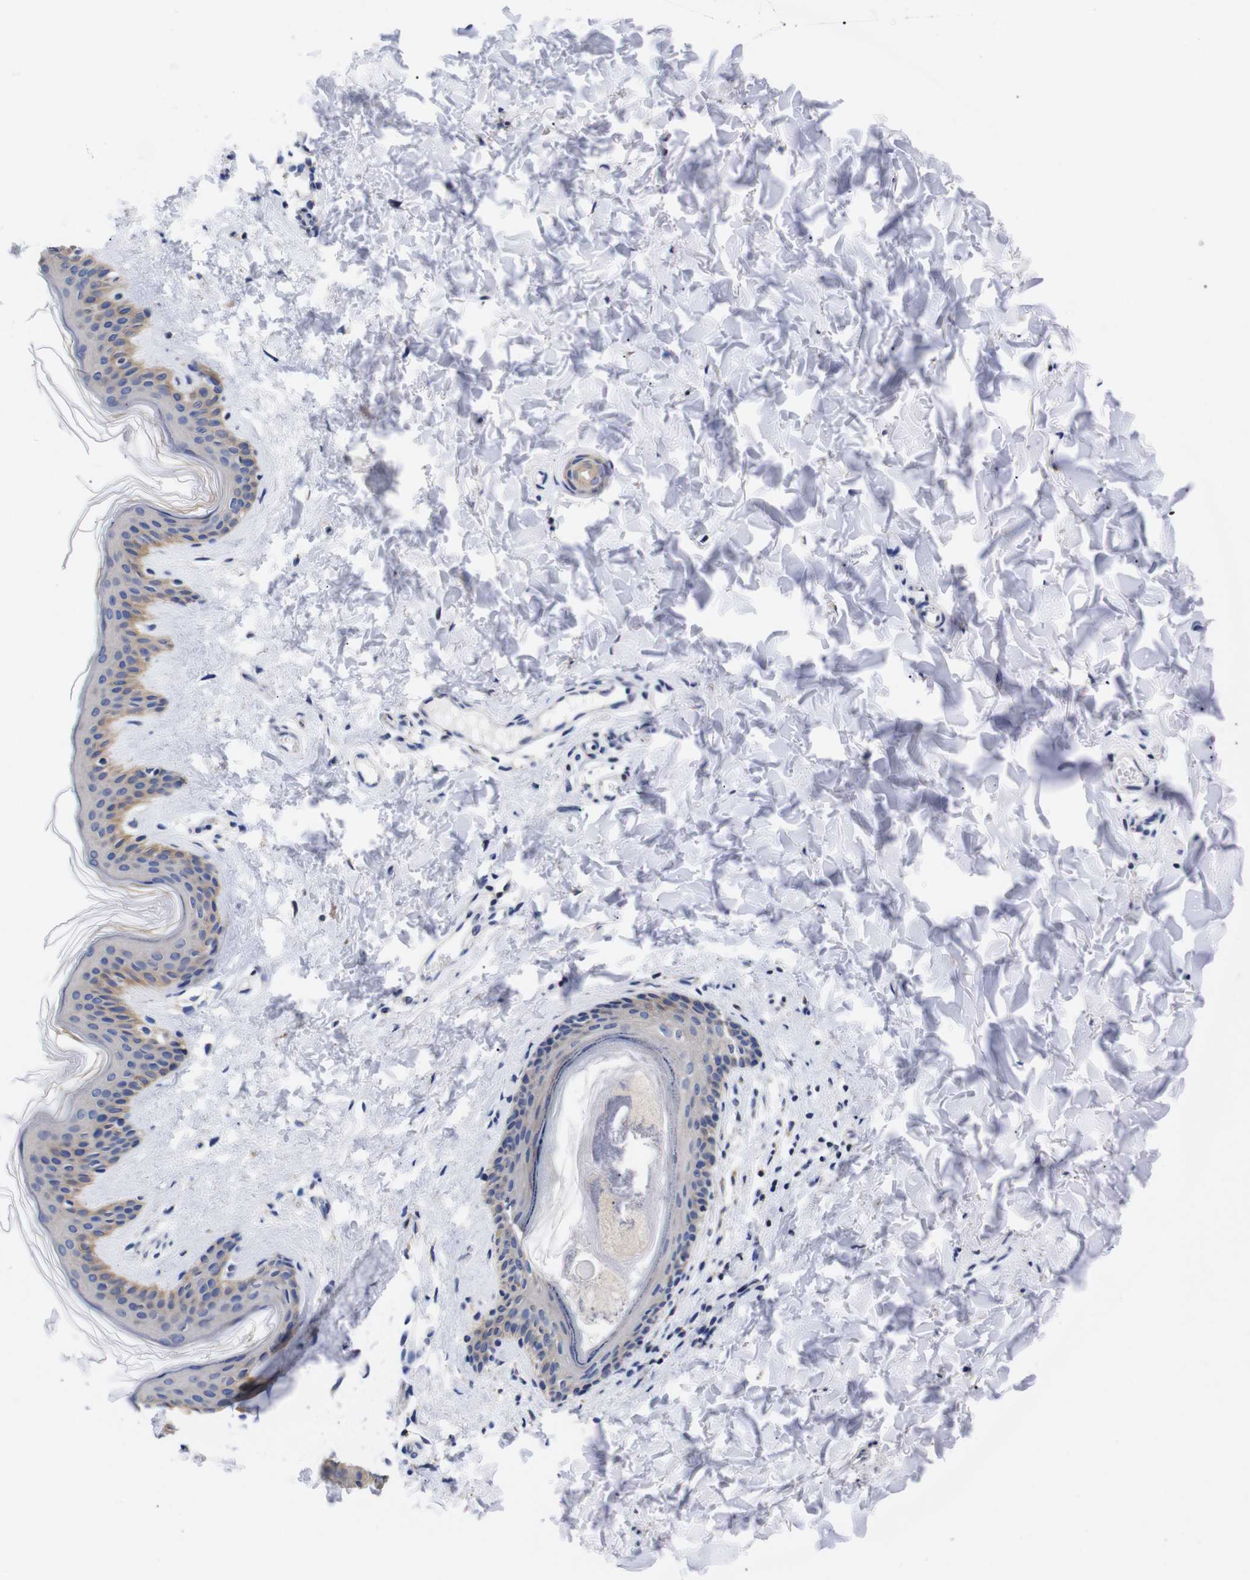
{"staining": {"intensity": "moderate", "quantity": "25%-75%", "location": "cytoplasmic/membranous"}, "tissue": "skin", "cell_type": "Fibroblasts", "image_type": "normal", "snomed": [{"axis": "morphology", "description": "Normal tissue, NOS"}, {"axis": "topography", "description": "Skin"}], "caption": "Immunohistochemistry (IHC) of benign human skin exhibits medium levels of moderate cytoplasmic/membranous expression in approximately 25%-75% of fibroblasts. Using DAB (3,3'-diaminobenzidine) (brown) and hematoxylin (blue) stains, captured at high magnification using brightfield microscopy.", "gene": "OPN3", "patient": {"sex": "female", "age": 41}}